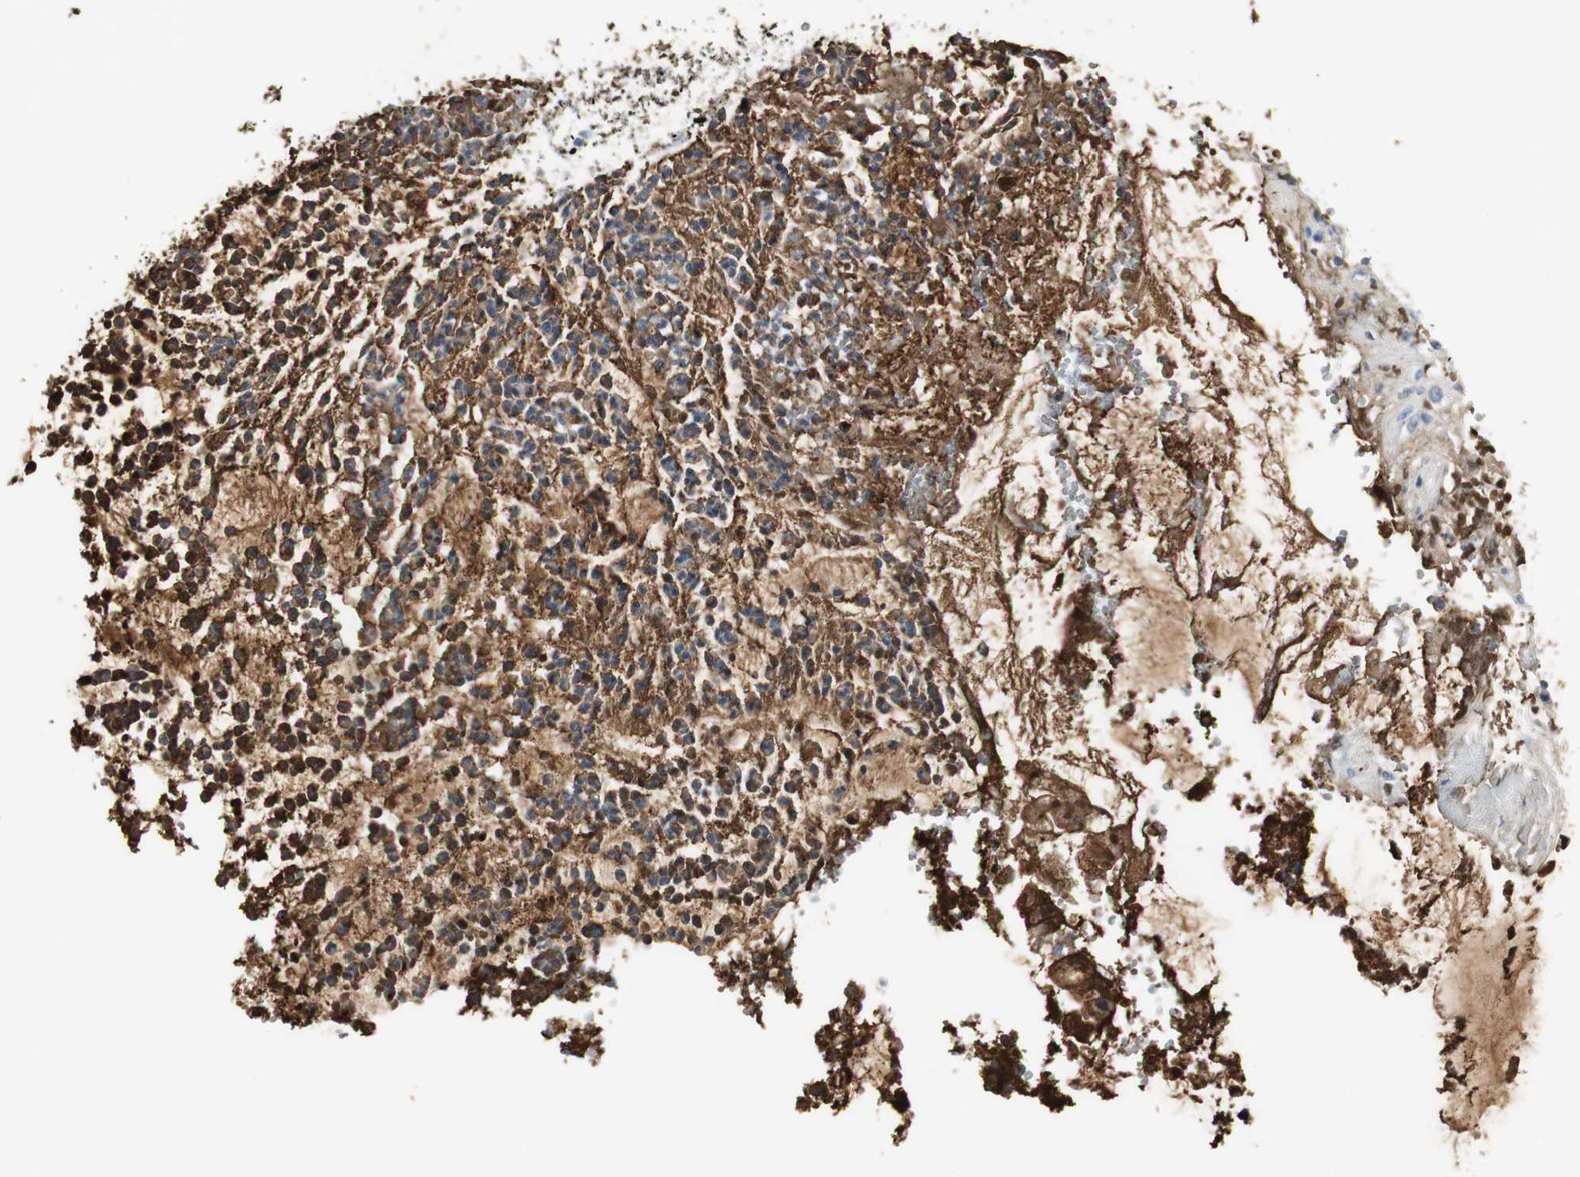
{"staining": {"intensity": "strong", "quantity": ">75%", "location": "cytoplasmic/membranous"}, "tissue": "colorectal cancer", "cell_type": "Tumor cells", "image_type": "cancer", "snomed": [{"axis": "morphology", "description": "Adenocarcinoma, NOS"}, {"axis": "topography", "description": "Colon"}], "caption": "Strong cytoplasmic/membranous staining for a protein is identified in approximately >75% of tumor cells of colorectal cancer using IHC.", "gene": "IGHA1", "patient": {"sex": "female", "age": 57}}